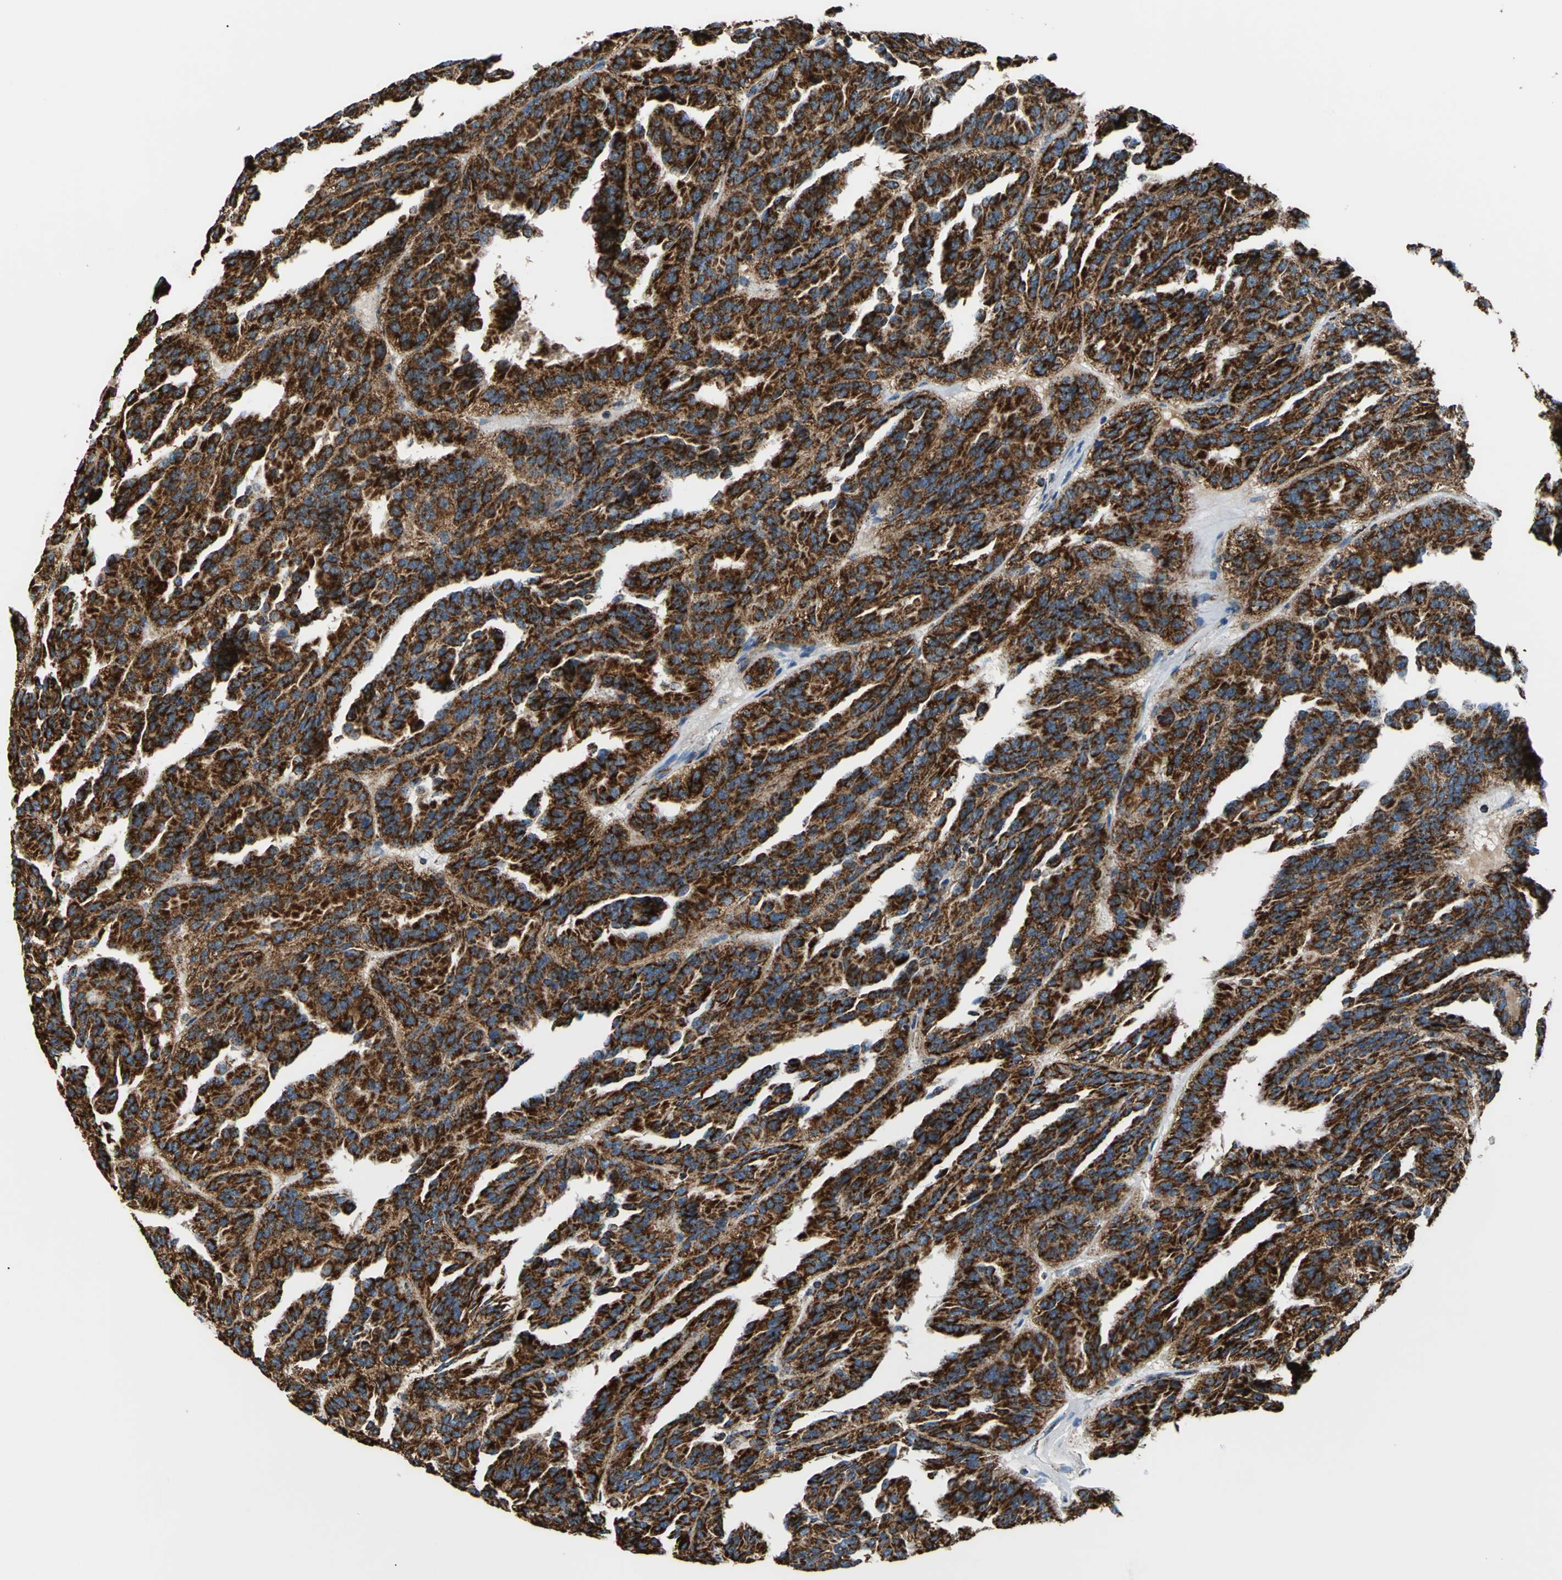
{"staining": {"intensity": "strong", "quantity": ">75%", "location": "cytoplasmic/membranous"}, "tissue": "renal cancer", "cell_type": "Tumor cells", "image_type": "cancer", "snomed": [{"axis": "morphology", "description": "Adenocarcinoma, NOS"}, {"axis": "topography", "description": "Kidney"}], "caption": "Renal cancer stained with a brown dye demonstrates strong cytoplasmic/membranous positive expression in about >75% of tumor cells.", "gene": "ECH1", "patient": {"sex": "male", "age": 46}}